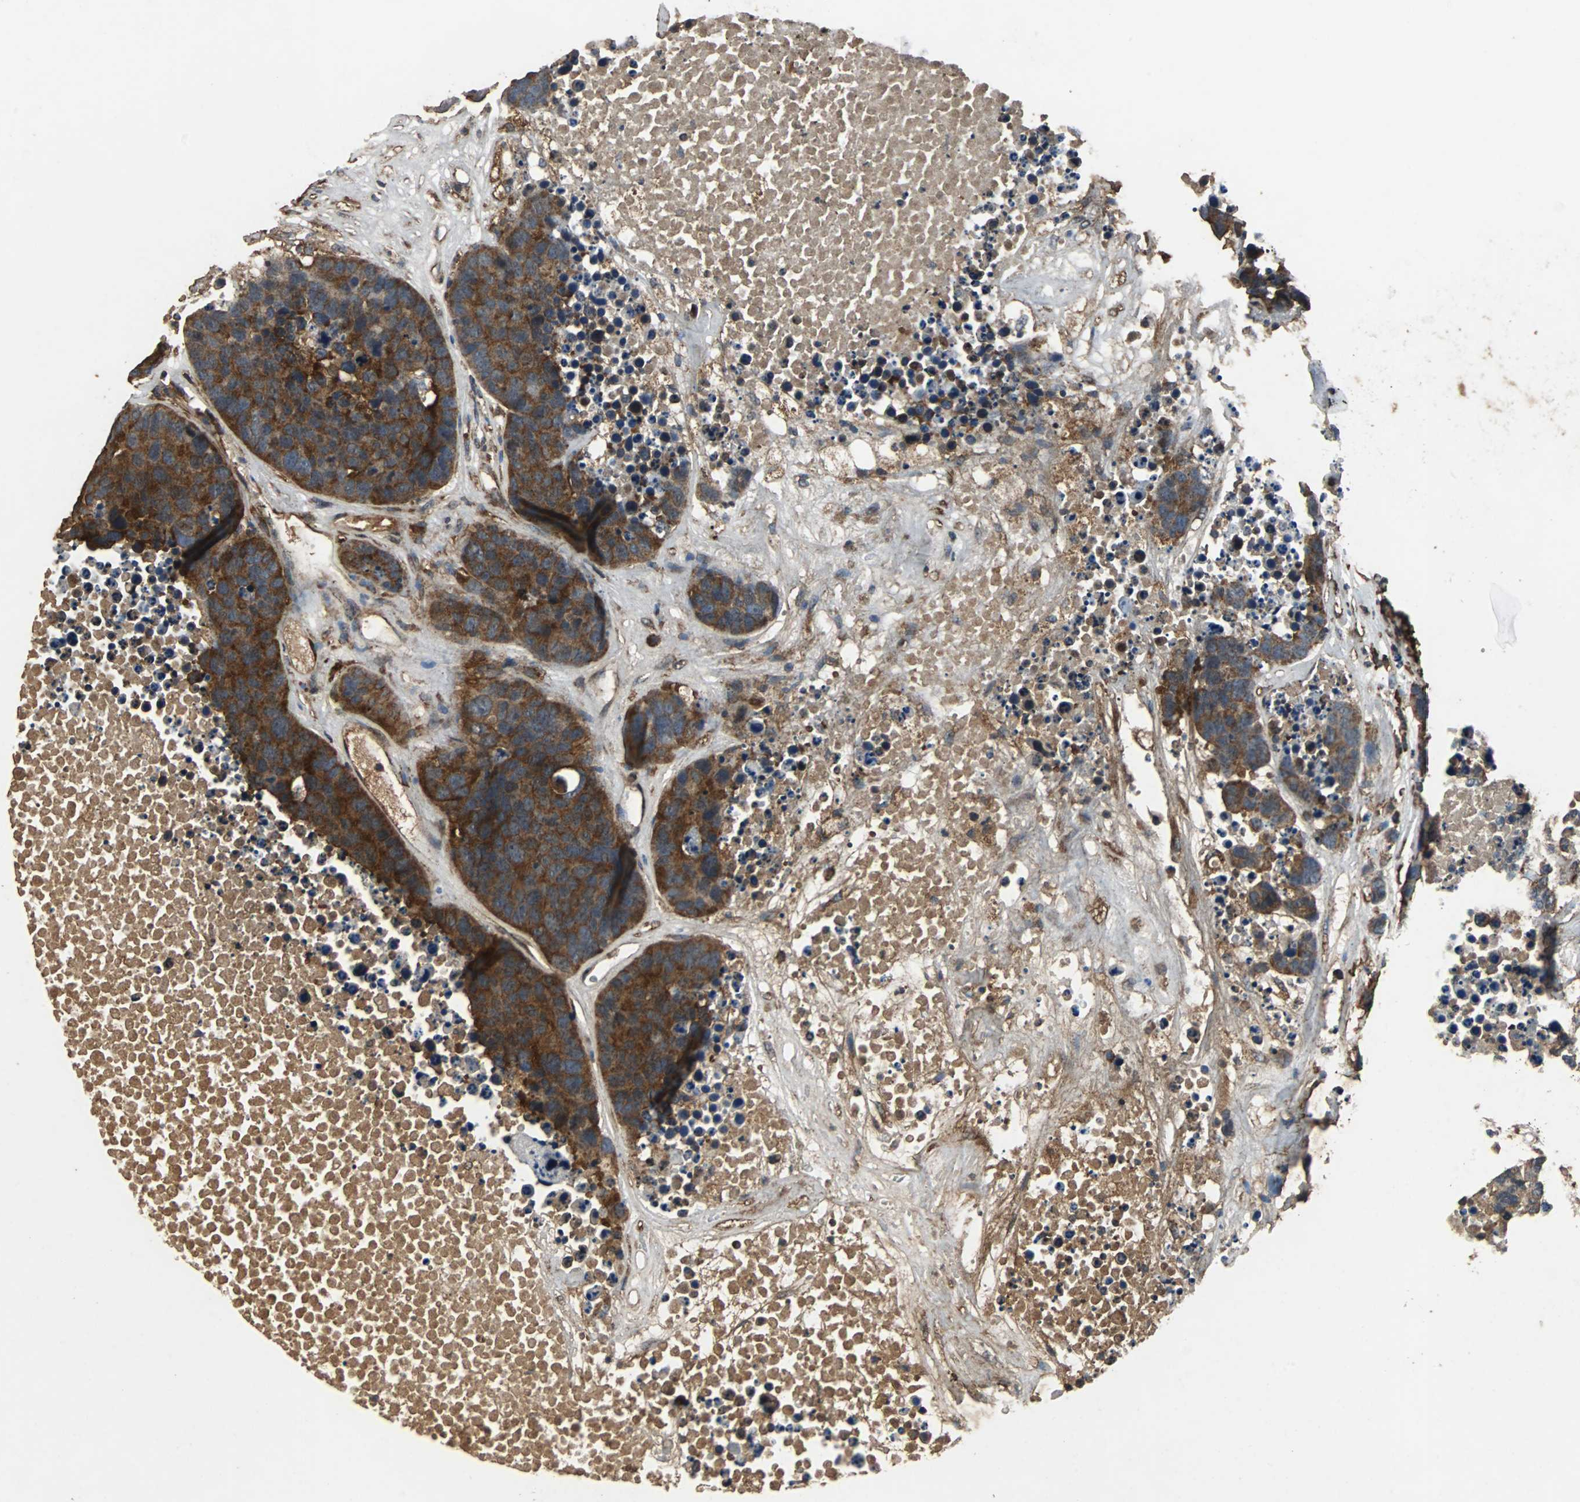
{"staining": {"intensity": "strong", "quantity": ">75%", "location": "cytoplasmic/membranous"}, "tissue": "carcinoid", "cell_type": "Tumor cells", "image_type": "cancer", "snomed": [{"axis": "morphology", "description": "Carcinoid, malignant, NOS"}, {"axis": "topography", "description": "Lung"}], "caption": "Malignant carcinoid stained for a protein exhibits strong cytoplasmic/membranous positivity in tumor cells. (brown staining indicates protein expression, while blue staining denotes nuclei).", "gene": "NAA10", "patient": {"sex": "male", "age": 60}}